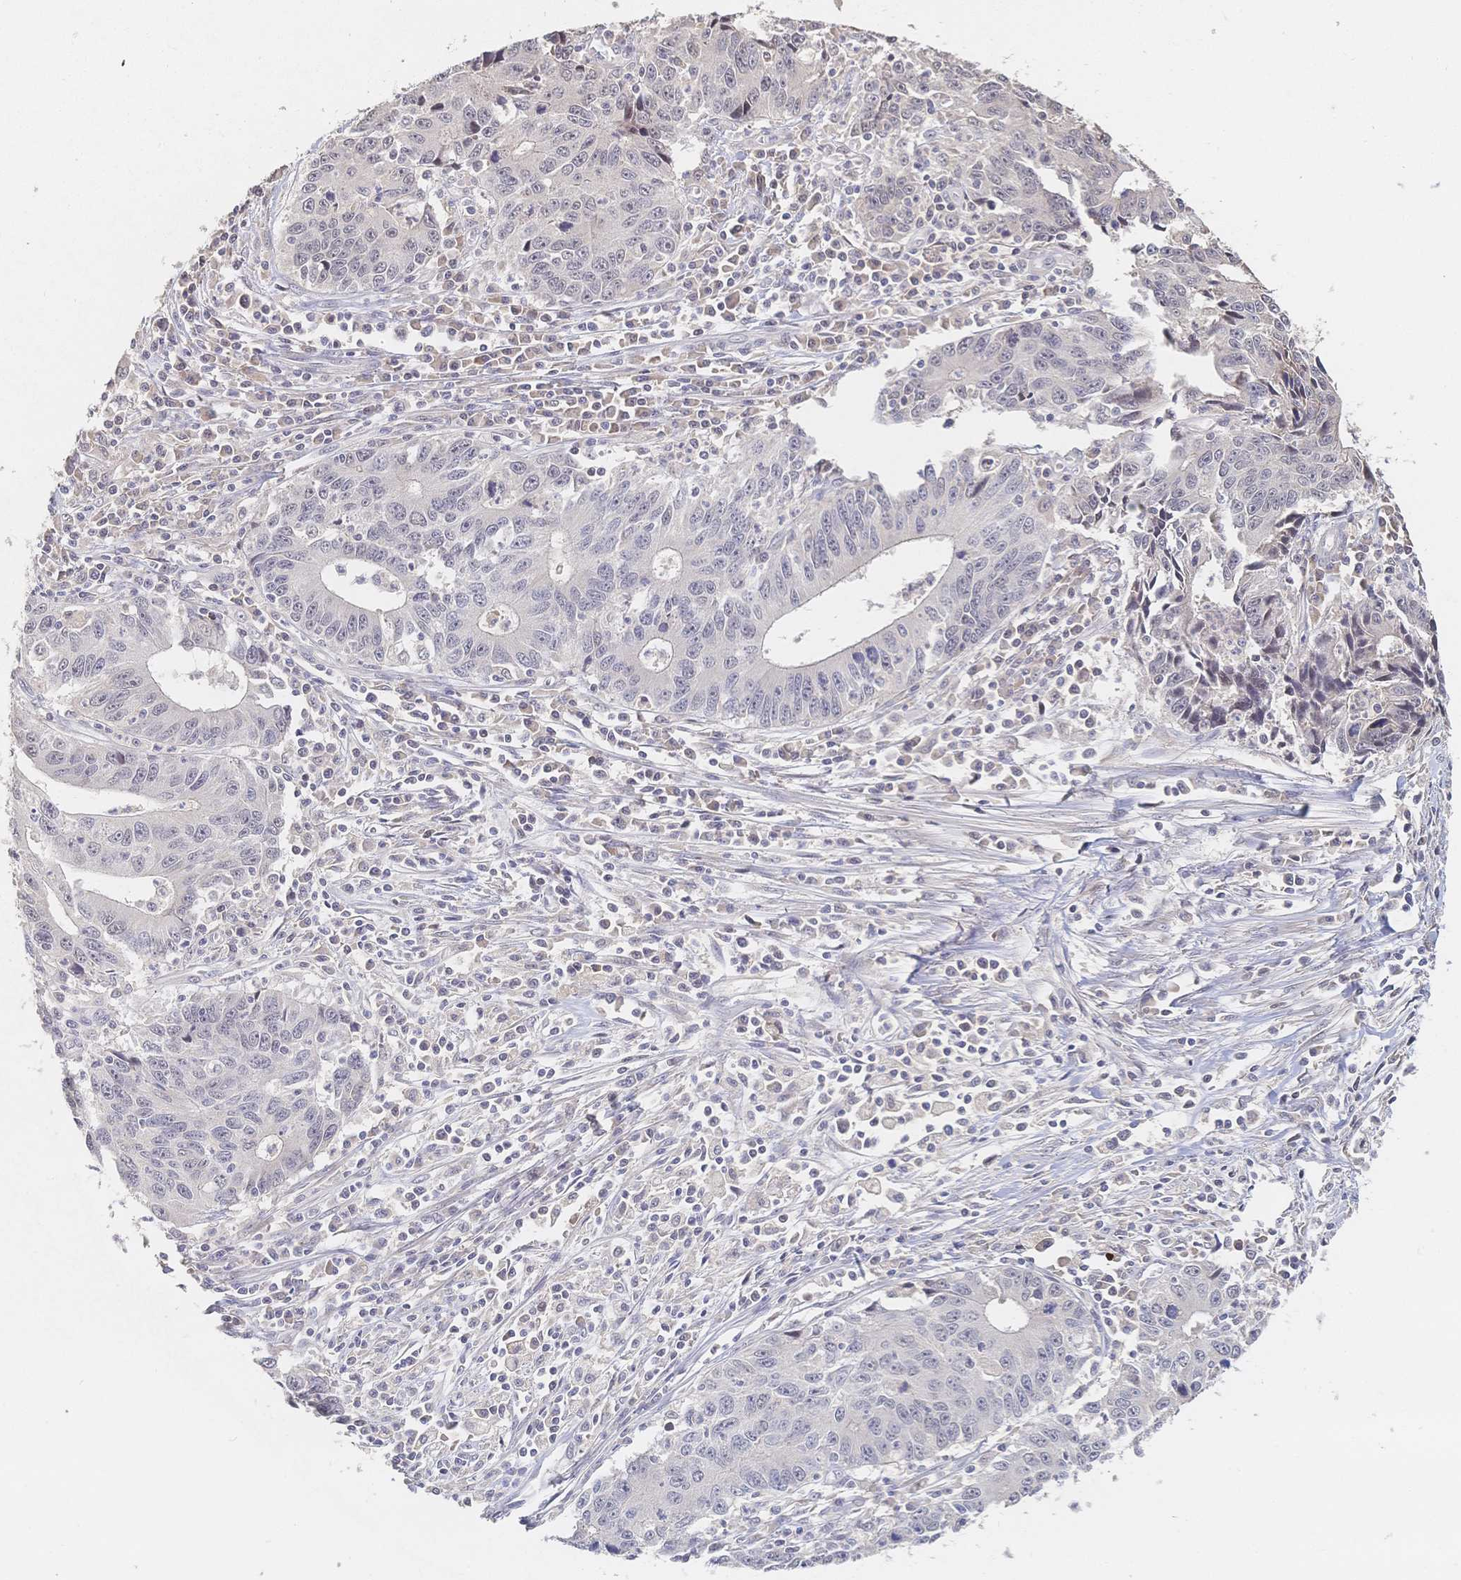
{"staining": {"intensity": "negative", "quantity": "none", "location": "none"}, "tissue": "liver cancer", "cell_type": "Tumor cells", "image_type": "cancer", "snomed": [{"axis": "morphology", "description": "Cholangiocarcinoma"}, {"axis": "topography", "description": "Liver"}], "caption": "The photomicrograph exhibits no significant staining in tumor cells of liver cholangiocarcinoma.", "gene": "LRP5", "patient": {"sex": "male", "age": 65}}